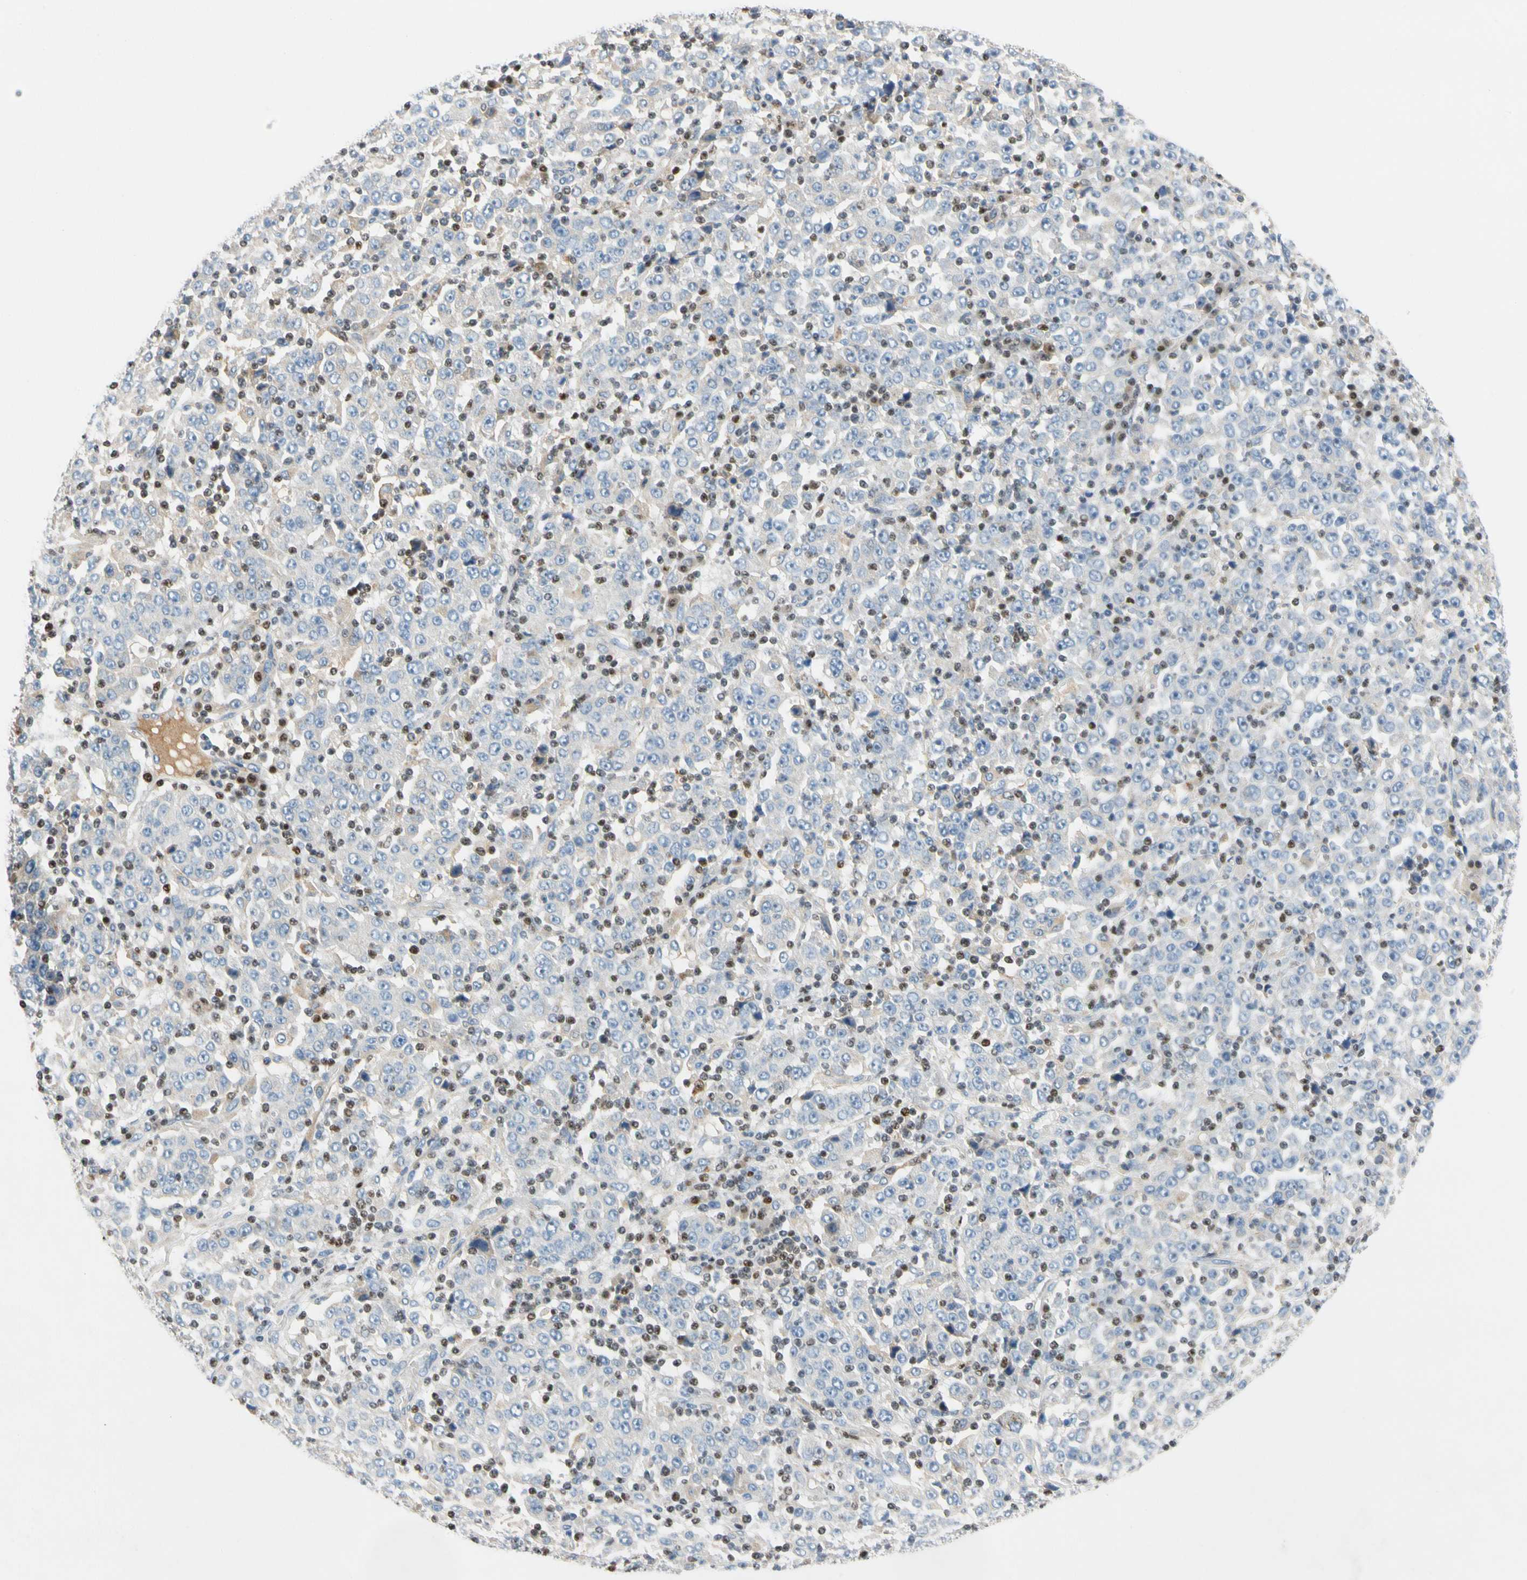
{"staining": {"intensity": "negative", "quantity": "none", "location": "none"}, "tissue": "stomach cancer", "cell_type": "Tumor cells", "image_type": "cancer", "snomed": [{"axis": "morphology", "description": "Normal tissue, NOS"}, {"axis": "morphology", "description": "Adenocarcinoma, NOS"}, {"axis": "topography", "description": "Stomach, upper"}, {"axis": "topography", "description": "Stomach"}], "caption": "DAB (3,3'-diaminobenzidine) immunohistochemical staining of human stomach cancer reveals no significant expression in tumor cells.", "gene": "SP140", "patient": {"sex": "male", "age": 59}}